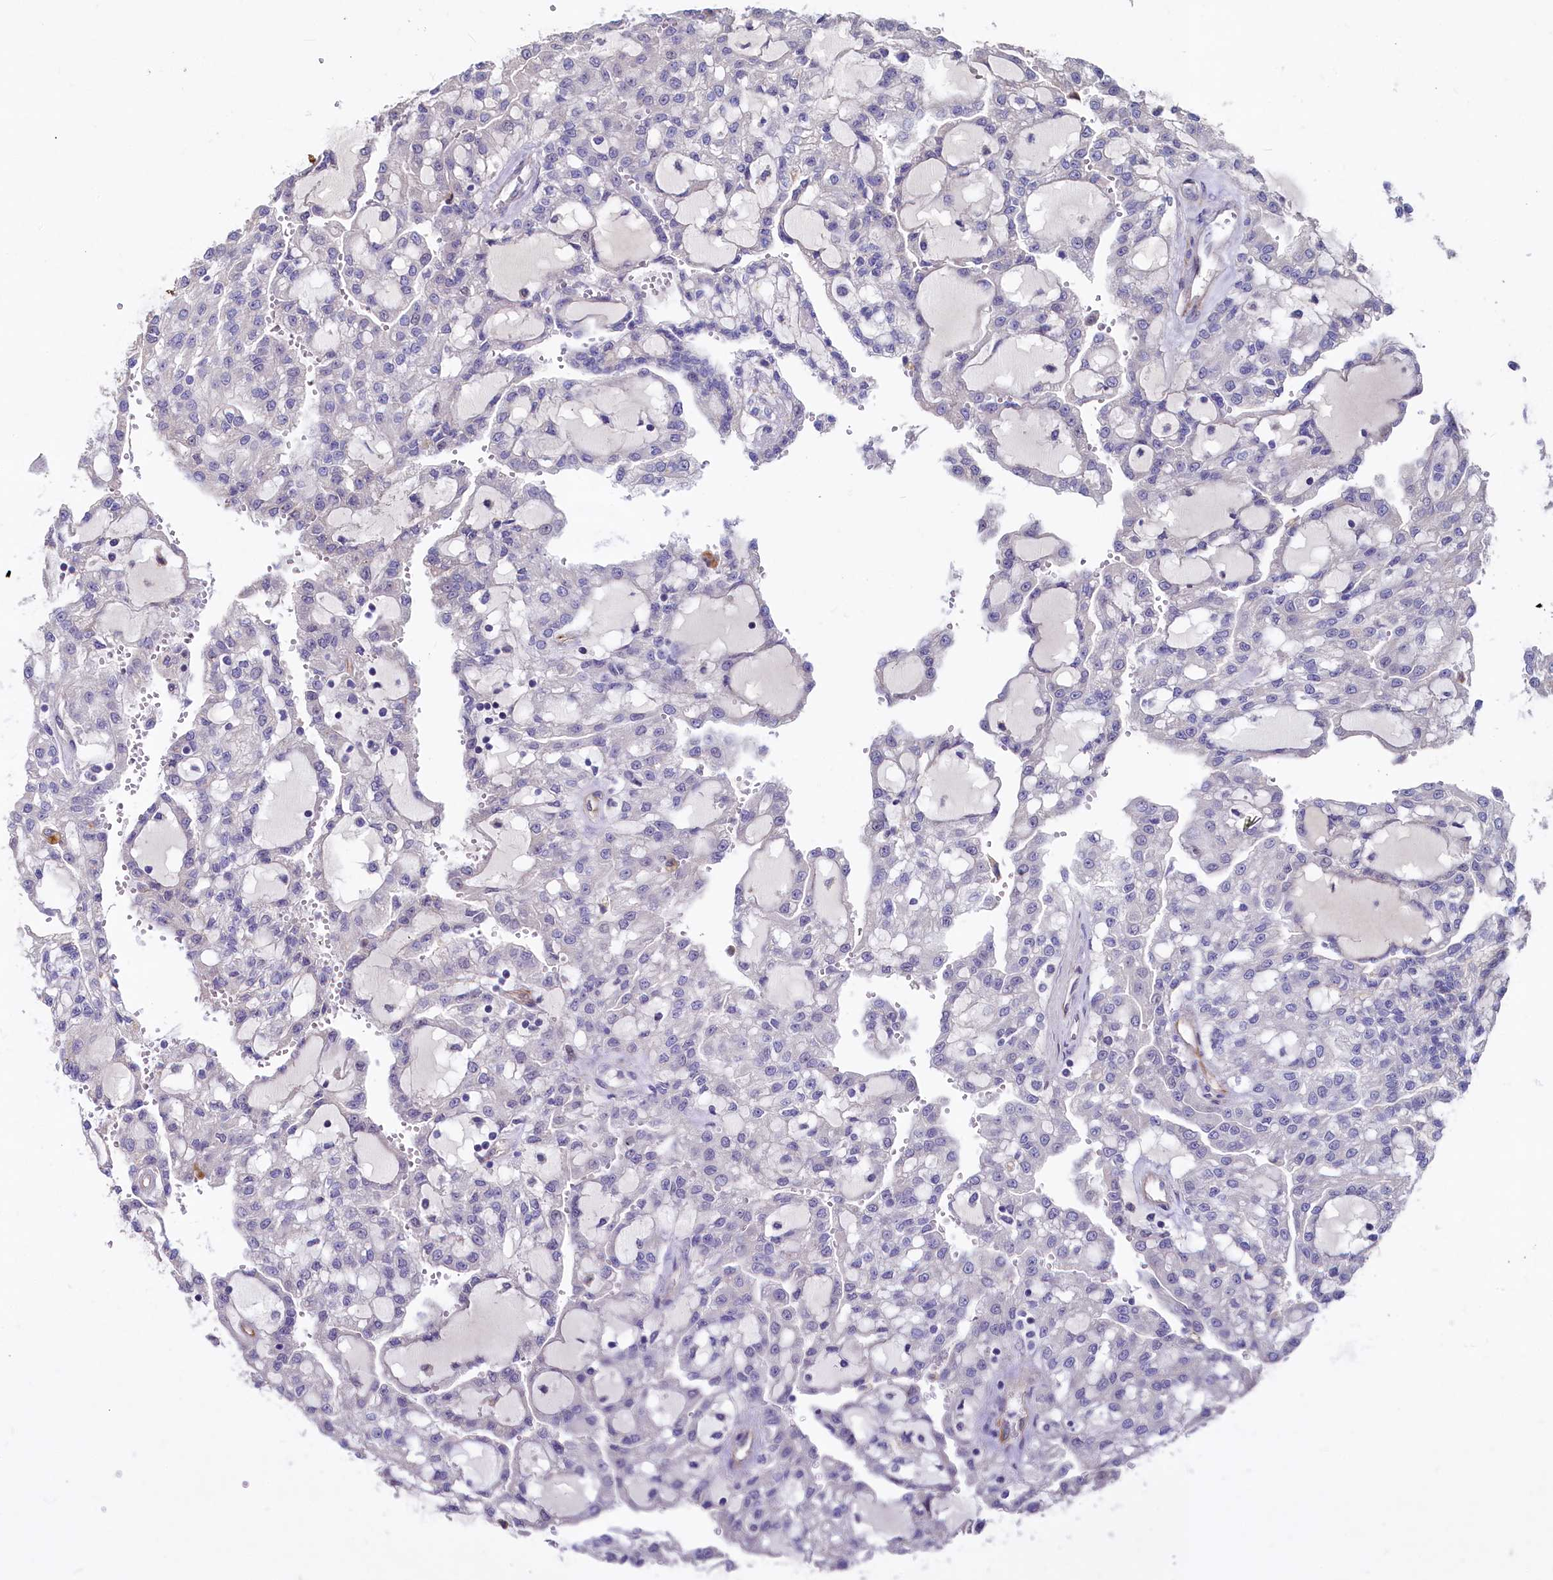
{"staining": {"intensity": "negative", "quantity": "none", "location": "none"}, "tissue": "renal cancer", "cell_type": "Tumor cells", "image_type": "cancer", "snomed": [{"axis": "morphology", "description": "Adenocarcinoma, NOS"}, {"axis": "topography", "description": "Kidney"}], "caption": "This is a photomicrograph of IHC staining of renal cancer (adenocarcinoma), which shows no expression in tumor cells. (Brightfield microscopy of DAB (3,3'-diaminobenzidine) immunohistochemistry (IHC) at high magnification).", "gene": "ASXL3", "patient": {"sex": "male", "age": 63}}